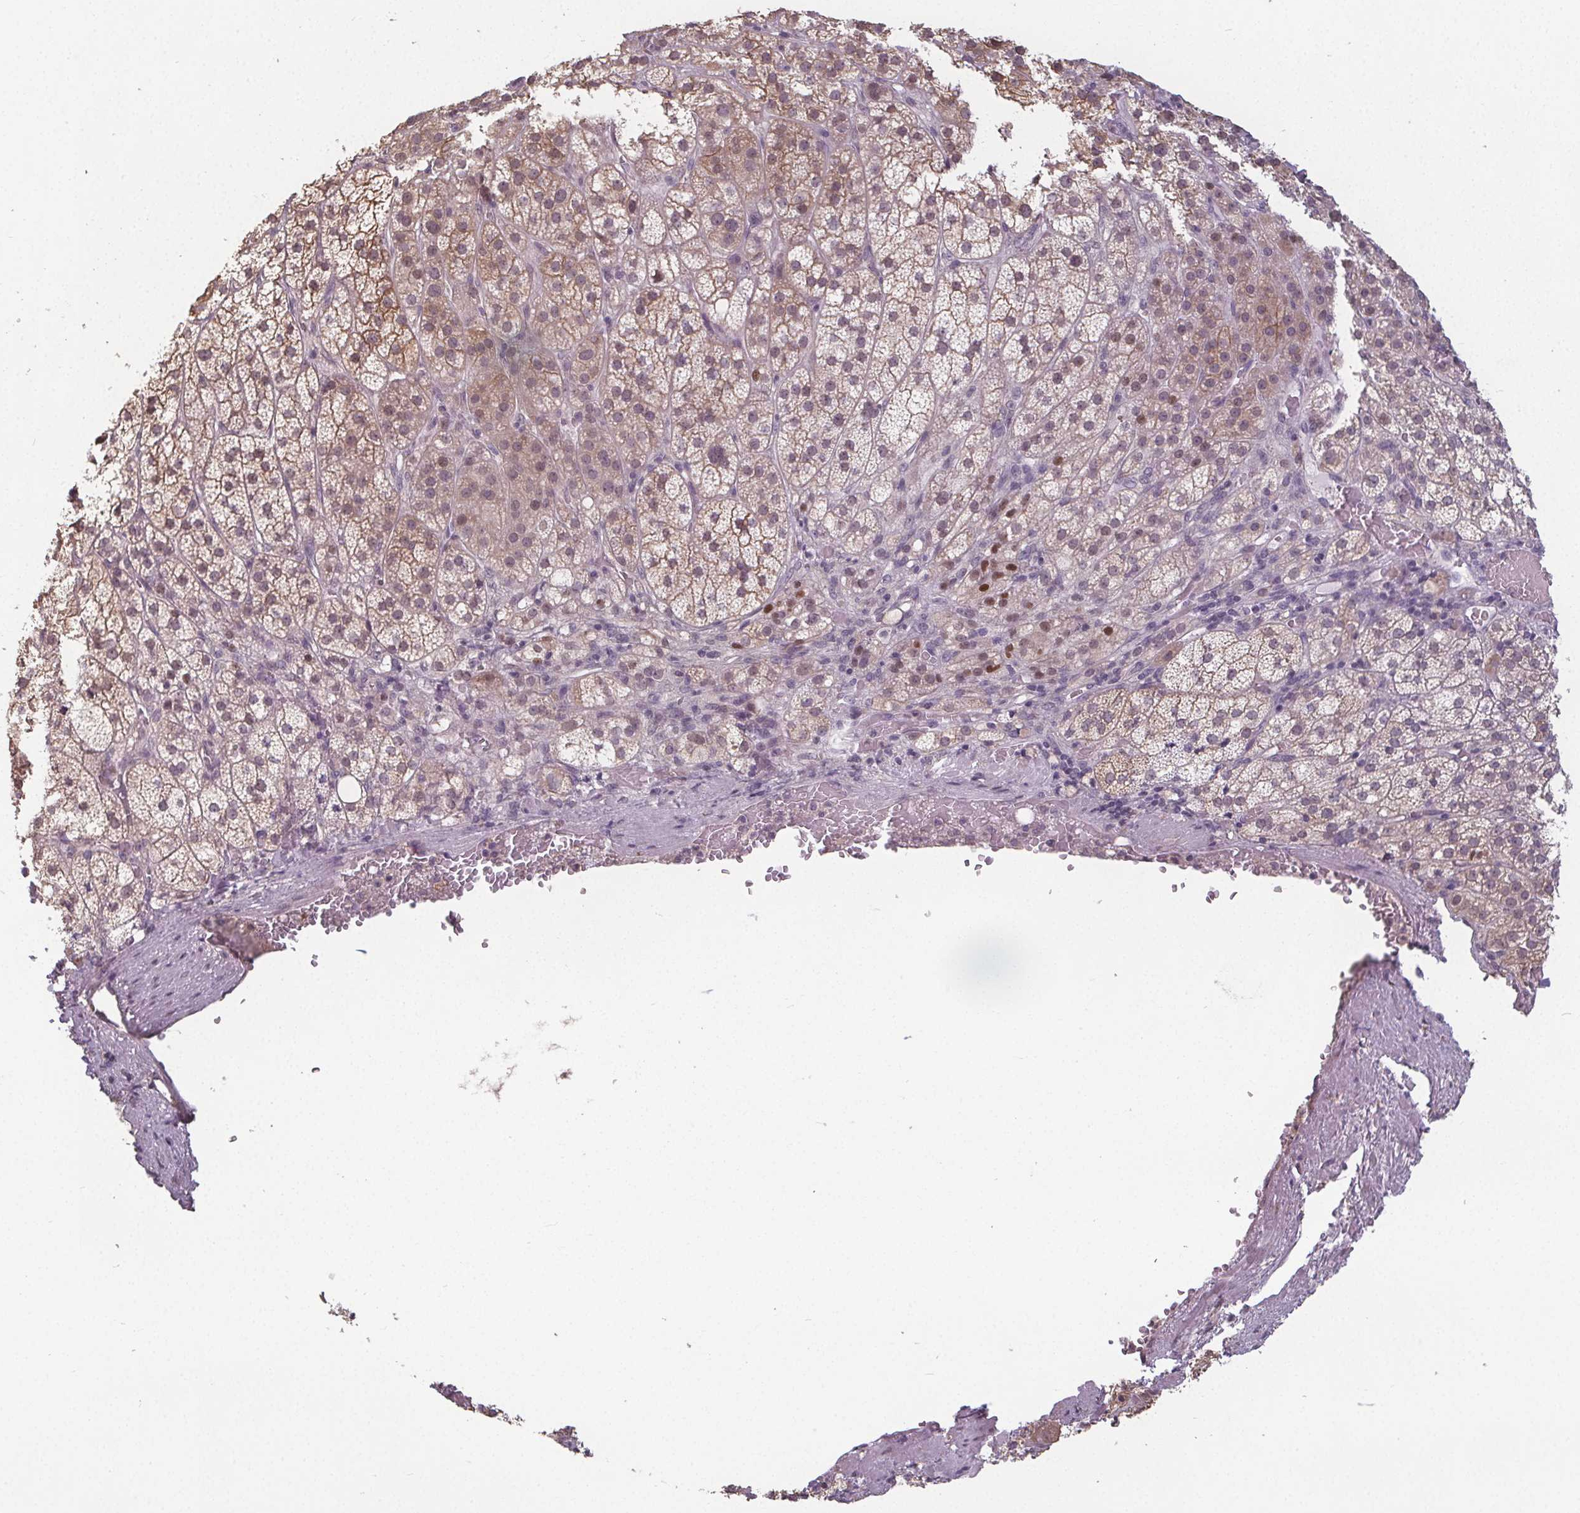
{"staining": {"intensity": "moderate", "quantity": ">75%", "location": "cytoplasmic/membranous"}, "tissue": "adrenal gland", "cell_type": "Glandular cells", "image_type": "normal", "snomed": [{"axis": "morphology", "description": "Normal tissue, NOS"}, {"axis": "topography", "description": "Adrenal gland"}], "caption": "The image exhibits immunohistochemical staining of benign adrenal gland. There is moderate cytoplasmic/membranous expression is seen in approximately >75% of glandular cells.", "gene": "SLC26A2", "patient": {"sex": "female", "age": 60}}